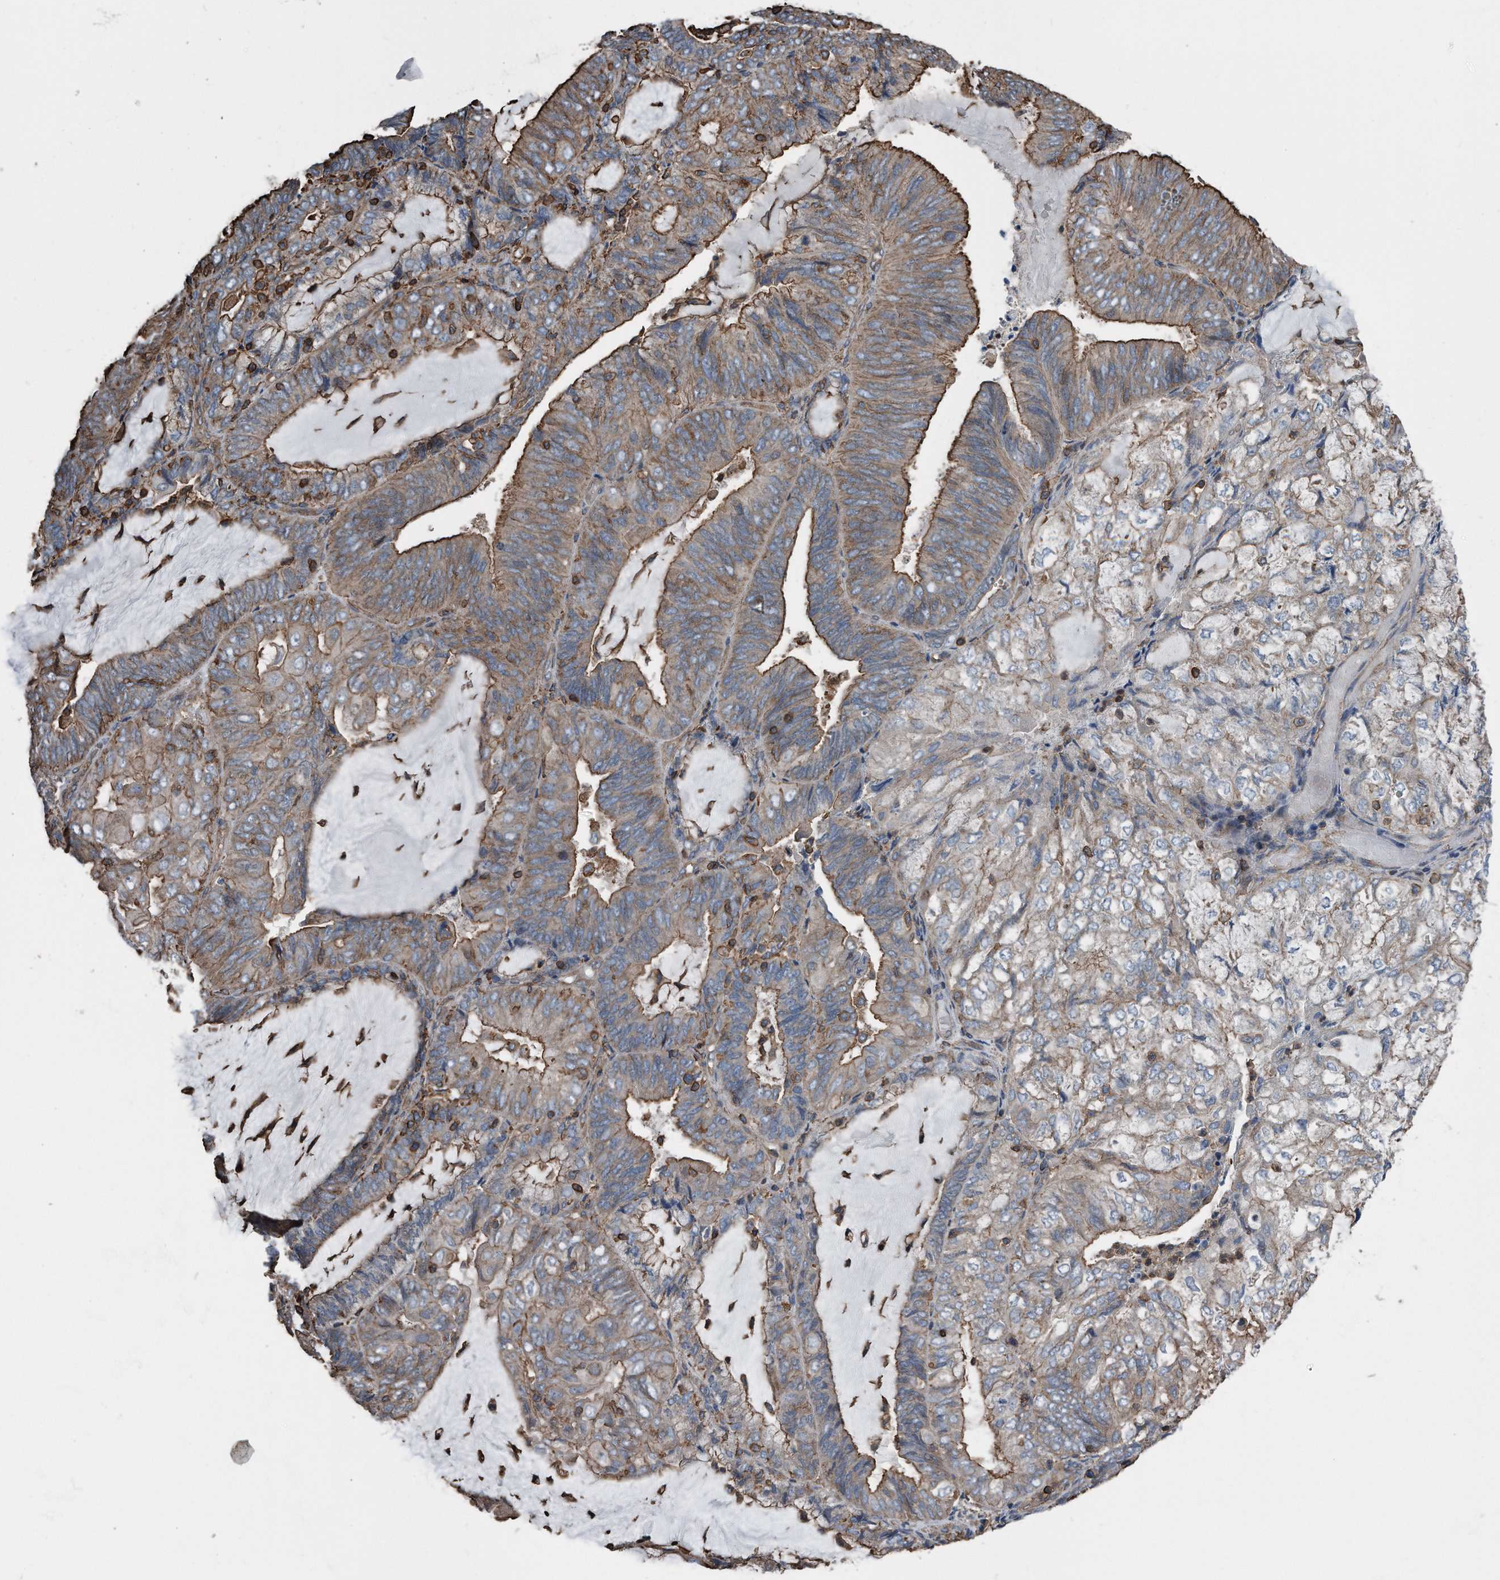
{"staining": {"intensity": "moderate", "quantity": ">75%", "location": "cytoplasmic/membranous"}, "tissue": "endometrial cancer", "cell_type": "Tumor cells", "image_type": "cancer", "snomed": [{"axis": "morphology", "description": "Adenocarcinoma, NOS"}, {"axis": "topography", "description": "Endometrium"}], "caption": "A micrograph showing moderate cytoplasmic/membranous staining in approximately >75% of tumor cells in adenocarcinoma (endometrial), as visualized by brown immunohistochemical staining.", "gene": "RSPO3", "patient": {"sex": "female", "age": 81}}